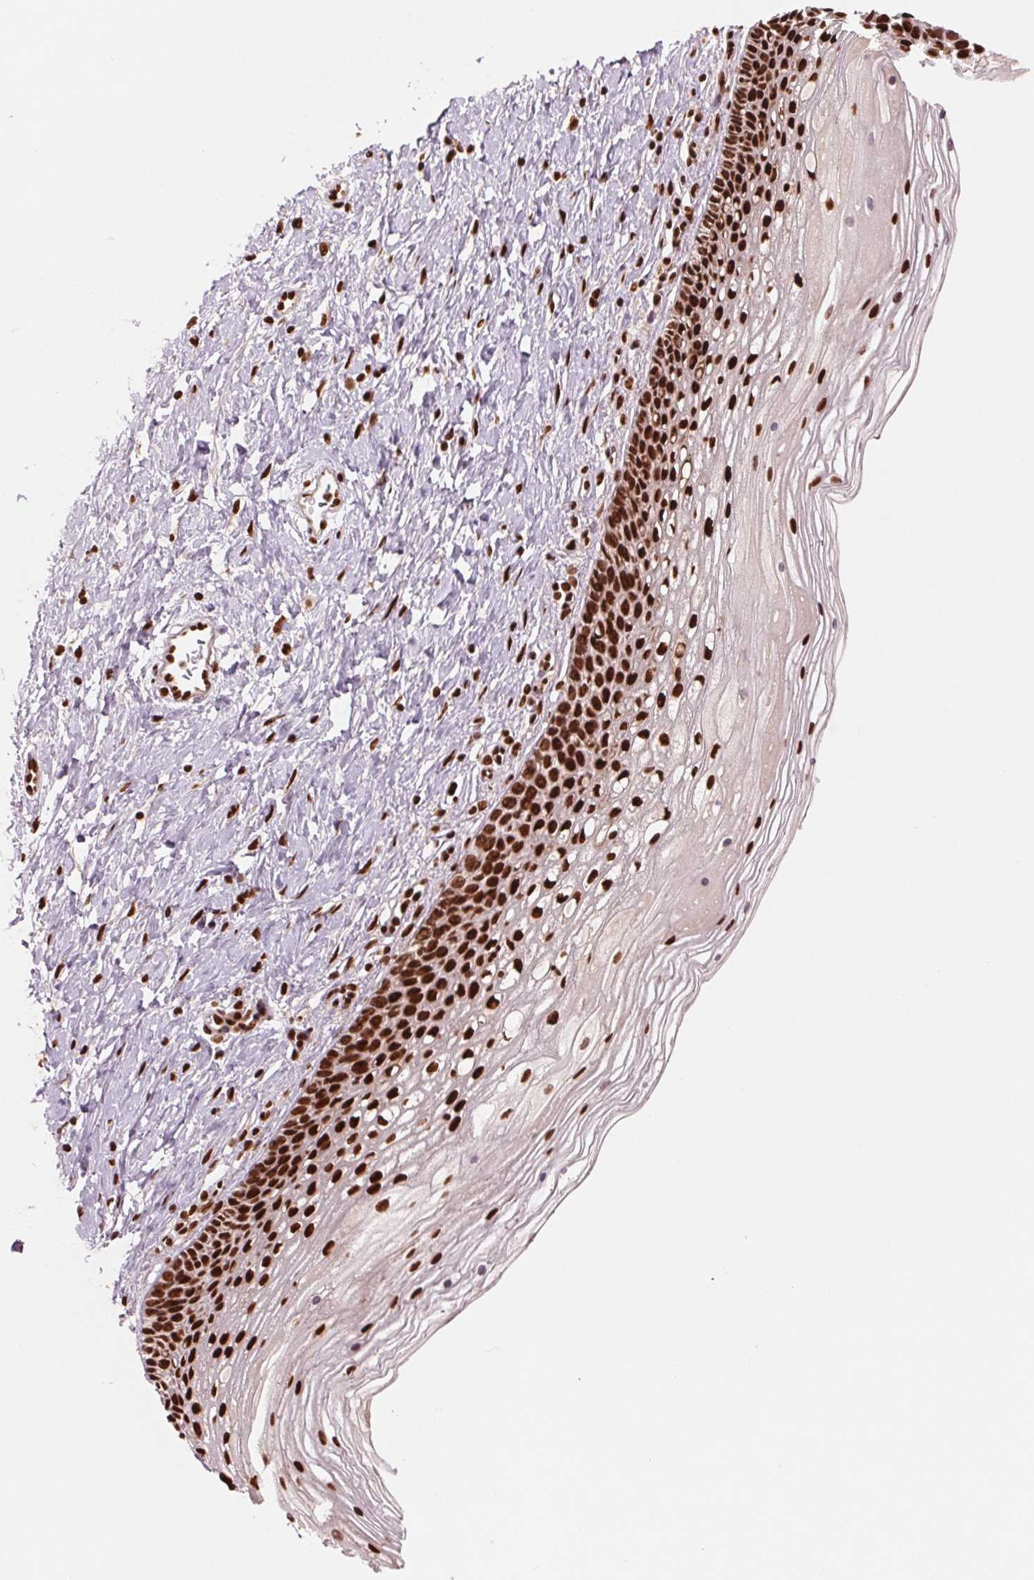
{"staining": {"intensity": "strong", "quantity": ">75%", "location": "nuclear"}, "tissue": "cervix", "cell_type": "Glandular cells", "image_type": "normal", "snomed": [{"axis": "morphology", "description": "Normal tissue, NOS"}, {"axis": "topography", "description": "Cervix"}], "caption": "This image demonstrates immunohistochemistry (IHC) staining of normal cervix, with high strong nuclear staining in about >75% of glandular cells.", "gene": "TTLL9", "patient": {"sex": "female", "age": 34}}